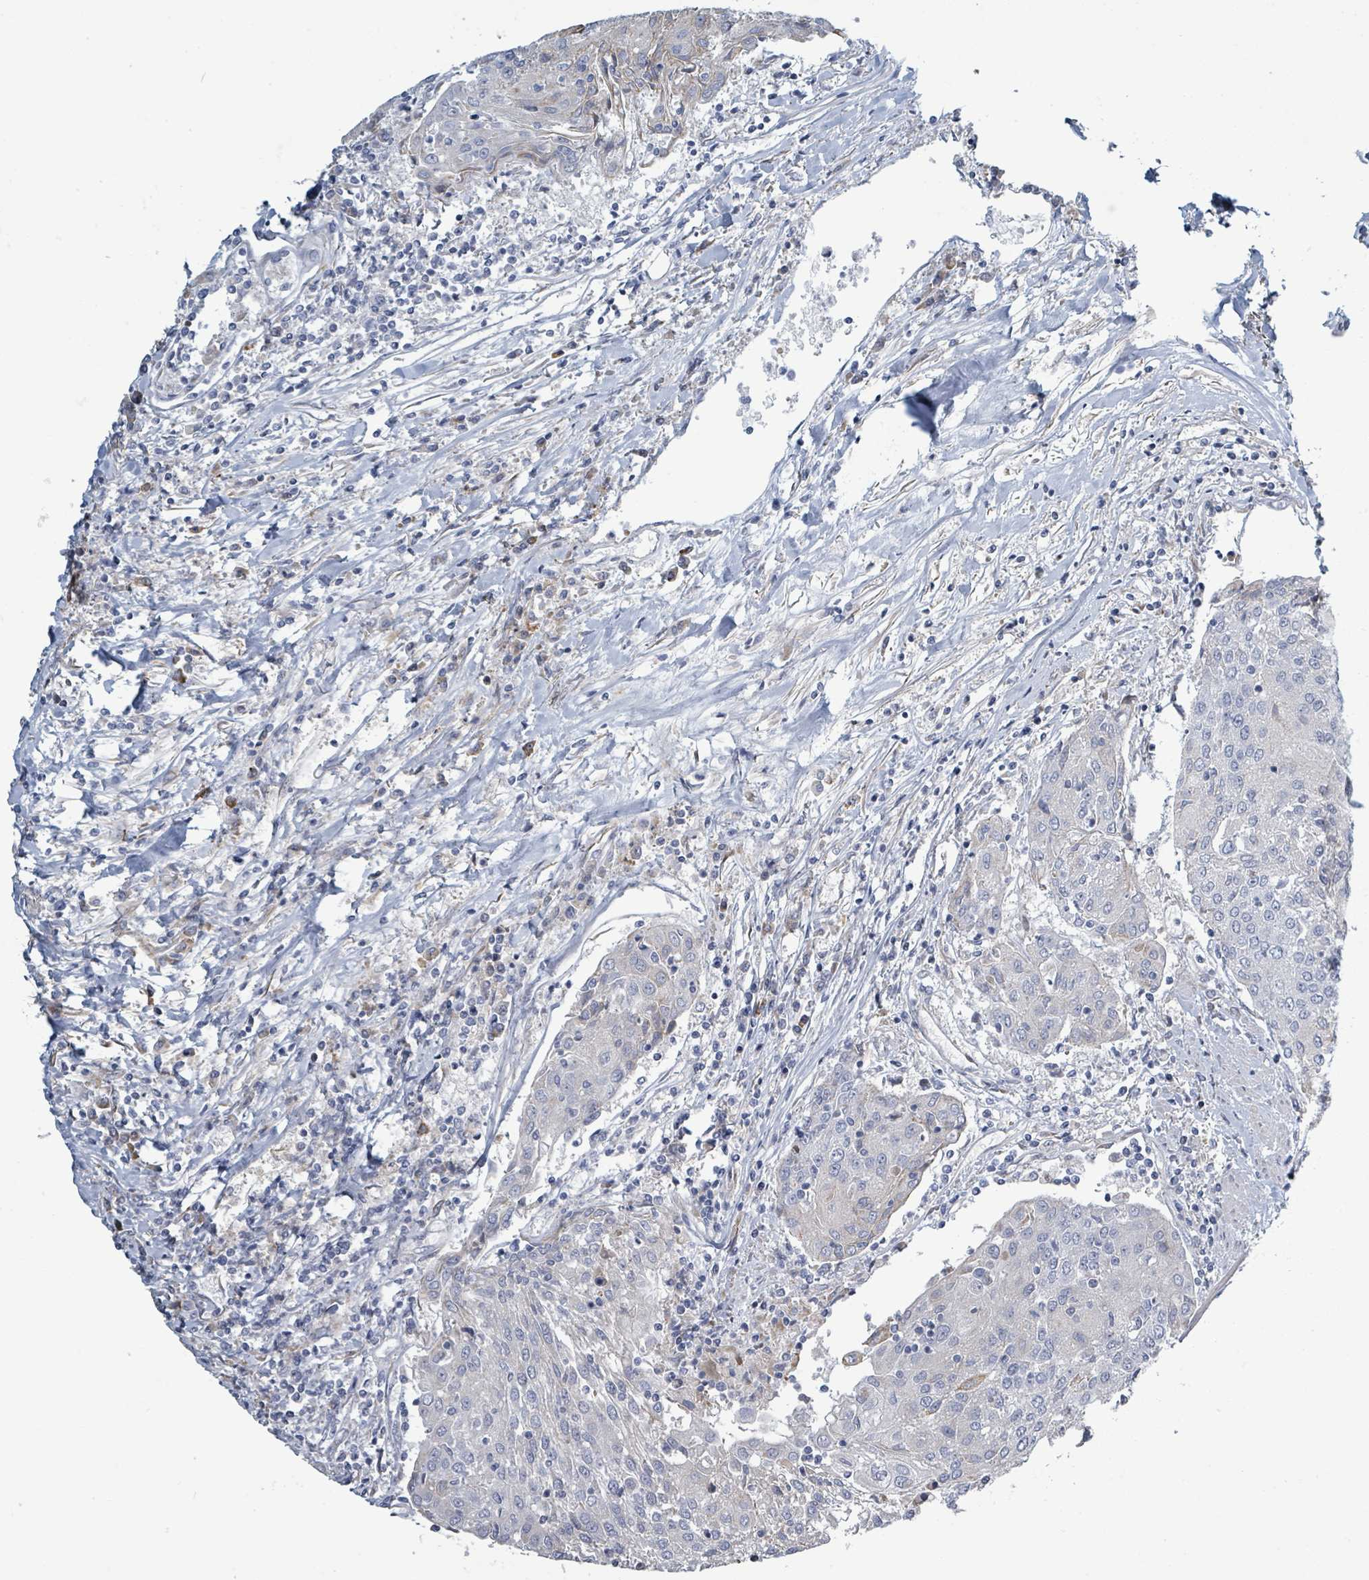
{"staining": {"intensity": "negative", "quantity": "none", "location": "none"}, "tissue": "urothelial cancer", "cell_type": "Tumor cells", "image_type": "cancer", "snomed": [{"axis": "morphology", "description": "Urothelial carcinoma, High grade"}, {"axis": "topography", "description": "Urinary bladder"}], "caption": "DAB (3,3'-diaminobenzidine) immunohistochemical staining of human high-grade urothelial carcinoma reveals no significant staining in tumor cells.", "gene": "RAB33B", "patient": {"sex": "female", "age": 85}}